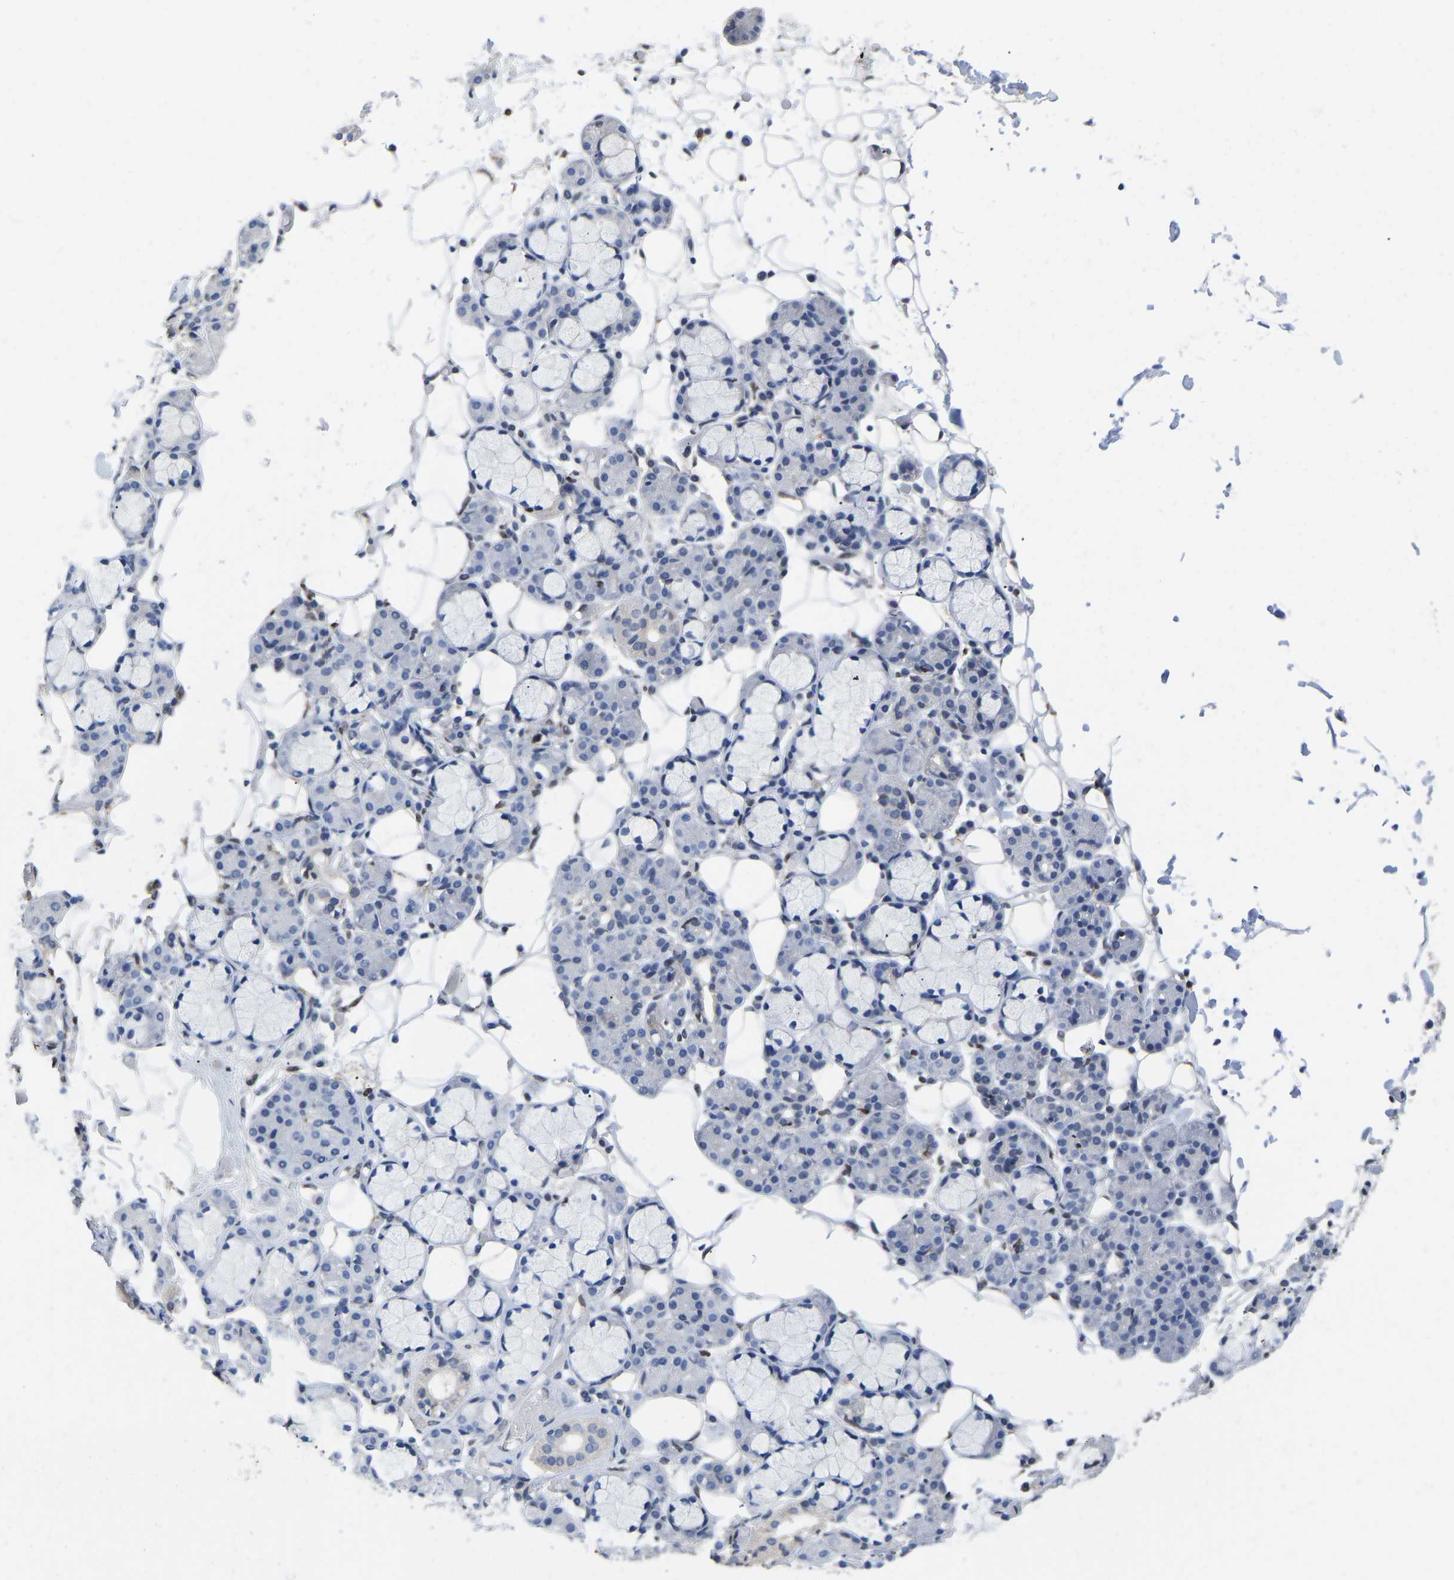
{"staining": {"intensity": "negative", "quantity": "none", "location": "none"}, "tissue": "salivary gland", "cell_type": "Glandular cells", "image_type": "normal", "snomed": [{"axis": "morphology", "description": "Normal tissue, NOS"}, {"axis": "topography", "description": "Salivary gland"}], "caption": "This is a photomicrograph of immunohistochemistry (IHC) staining of unremarkable salivary gland, which shows no positivity in glandular cells.", "gene": "QKI", "patient": {"sex": "male", "age": 63}}